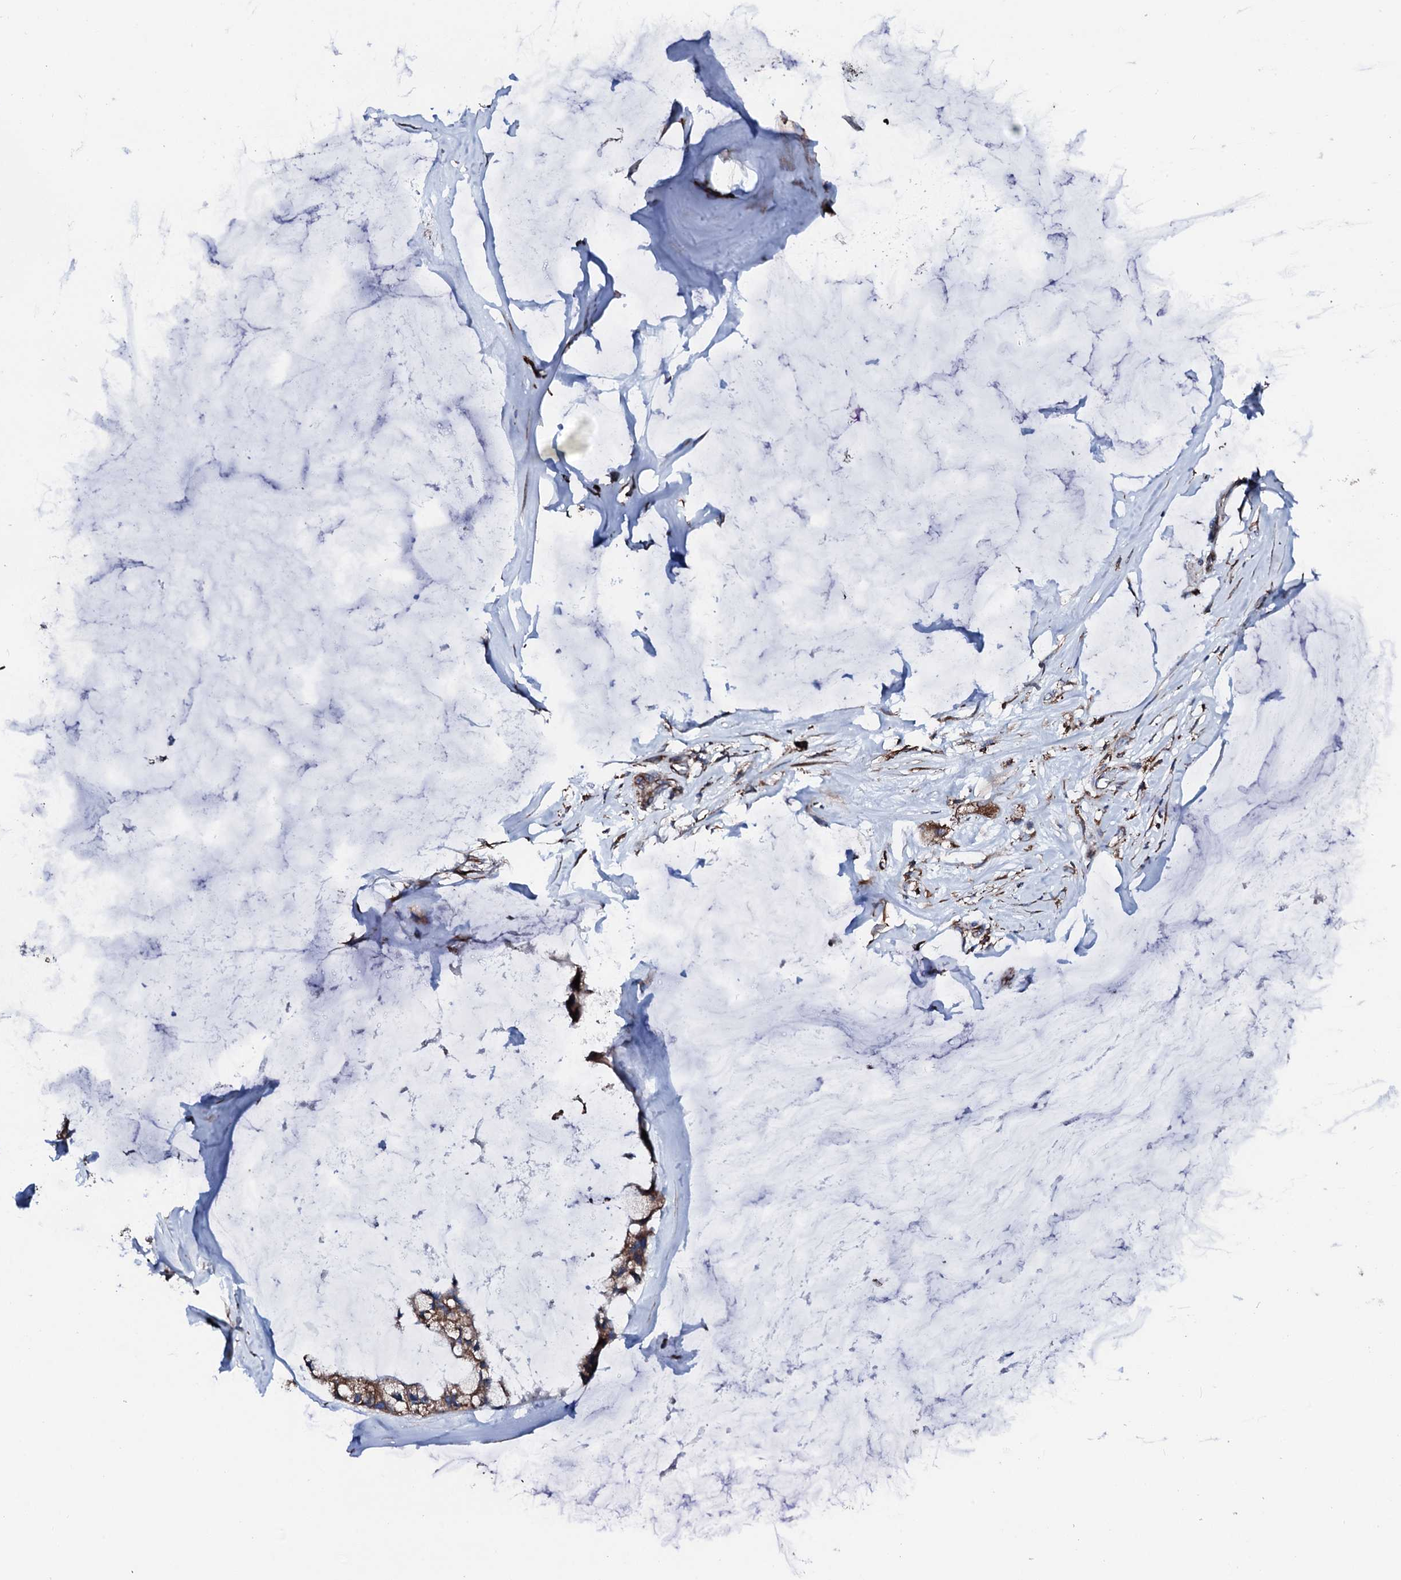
{"staining": {"intensity": "moderate", "quantity": ">75%", "location": "cytoplasmic/membranous"}, "tissue": "ovarian cancer", "cell_type": "Tumor cells", "image_type": "cancer", "snomed": [{"axis": "morphology", "description": "Cystadenocarcinoma, mucinous, NOS"}, {"axis": "topography", "description": "Ovary"}], "caption": "Immunohistochemistry of mucinous cystadenocarcinoma (ovarian) exhibits medium levels of moderate cytoplasmic/membranous expression in about >75% of tumor cells.", "gene": "AMDHD1", "patient": {"sex": "female", "age": 39}}